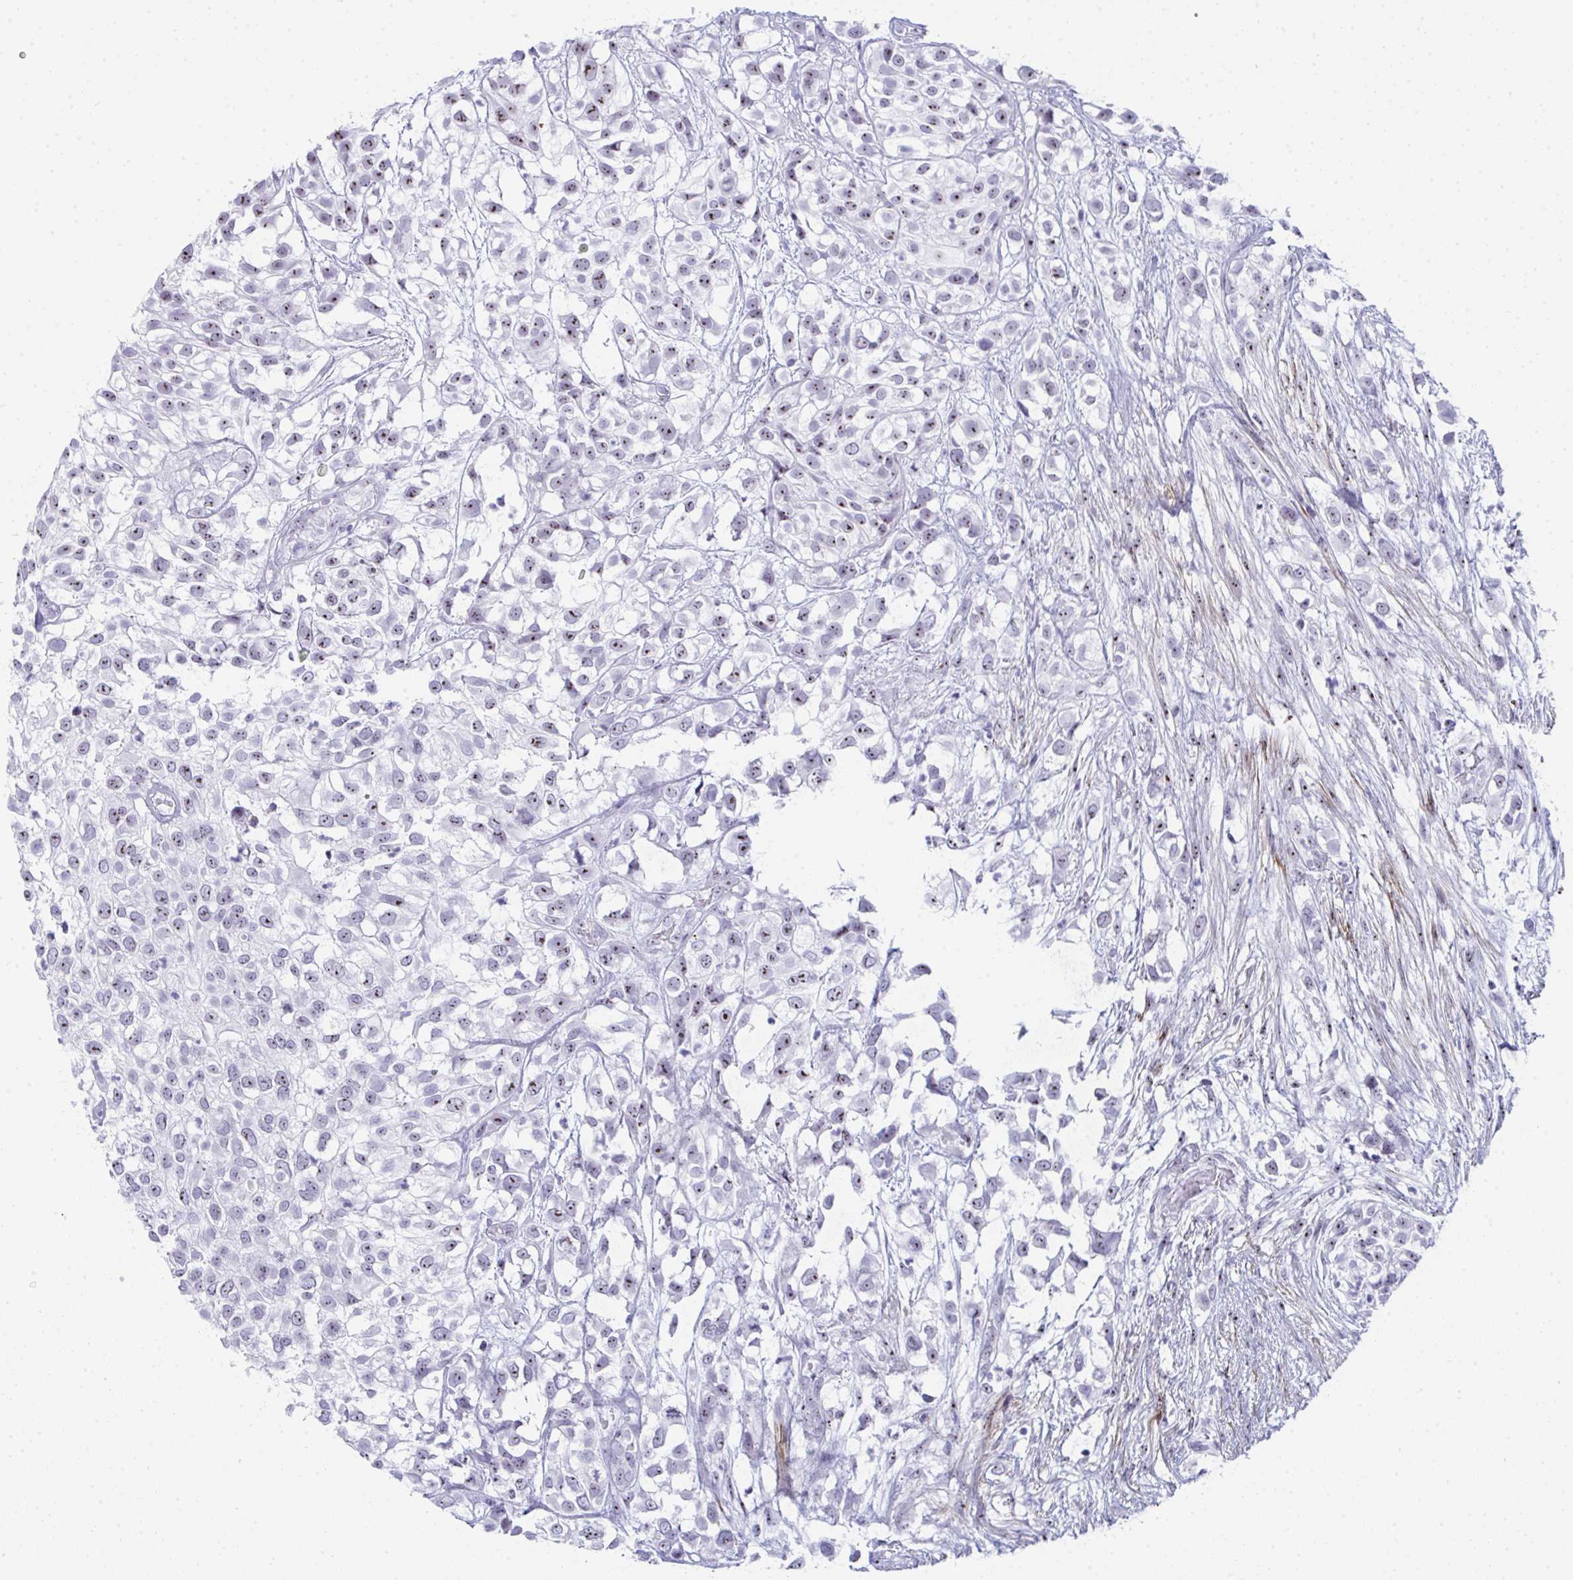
{"staining": {"intensity": "weak", "quantity": "25%-75%", "location": "nuclear"}, "tissue": "urothelial cancer", "cell_type": "Tumor cells", "image_type": "cancer", "snomed": [{"axis": "morphology", "description": "Urothelial carcinoma, High grade"}, {"axis": "topography", "description": "Urinary bladder"}], "caption": "The photomicrograph reveals staining of urothelial cancer, revealing weak nuclear protein staining (brown color) within tumor cells.", "gene": "NOP10", "patient": {"sex": "male", "age": 56}}